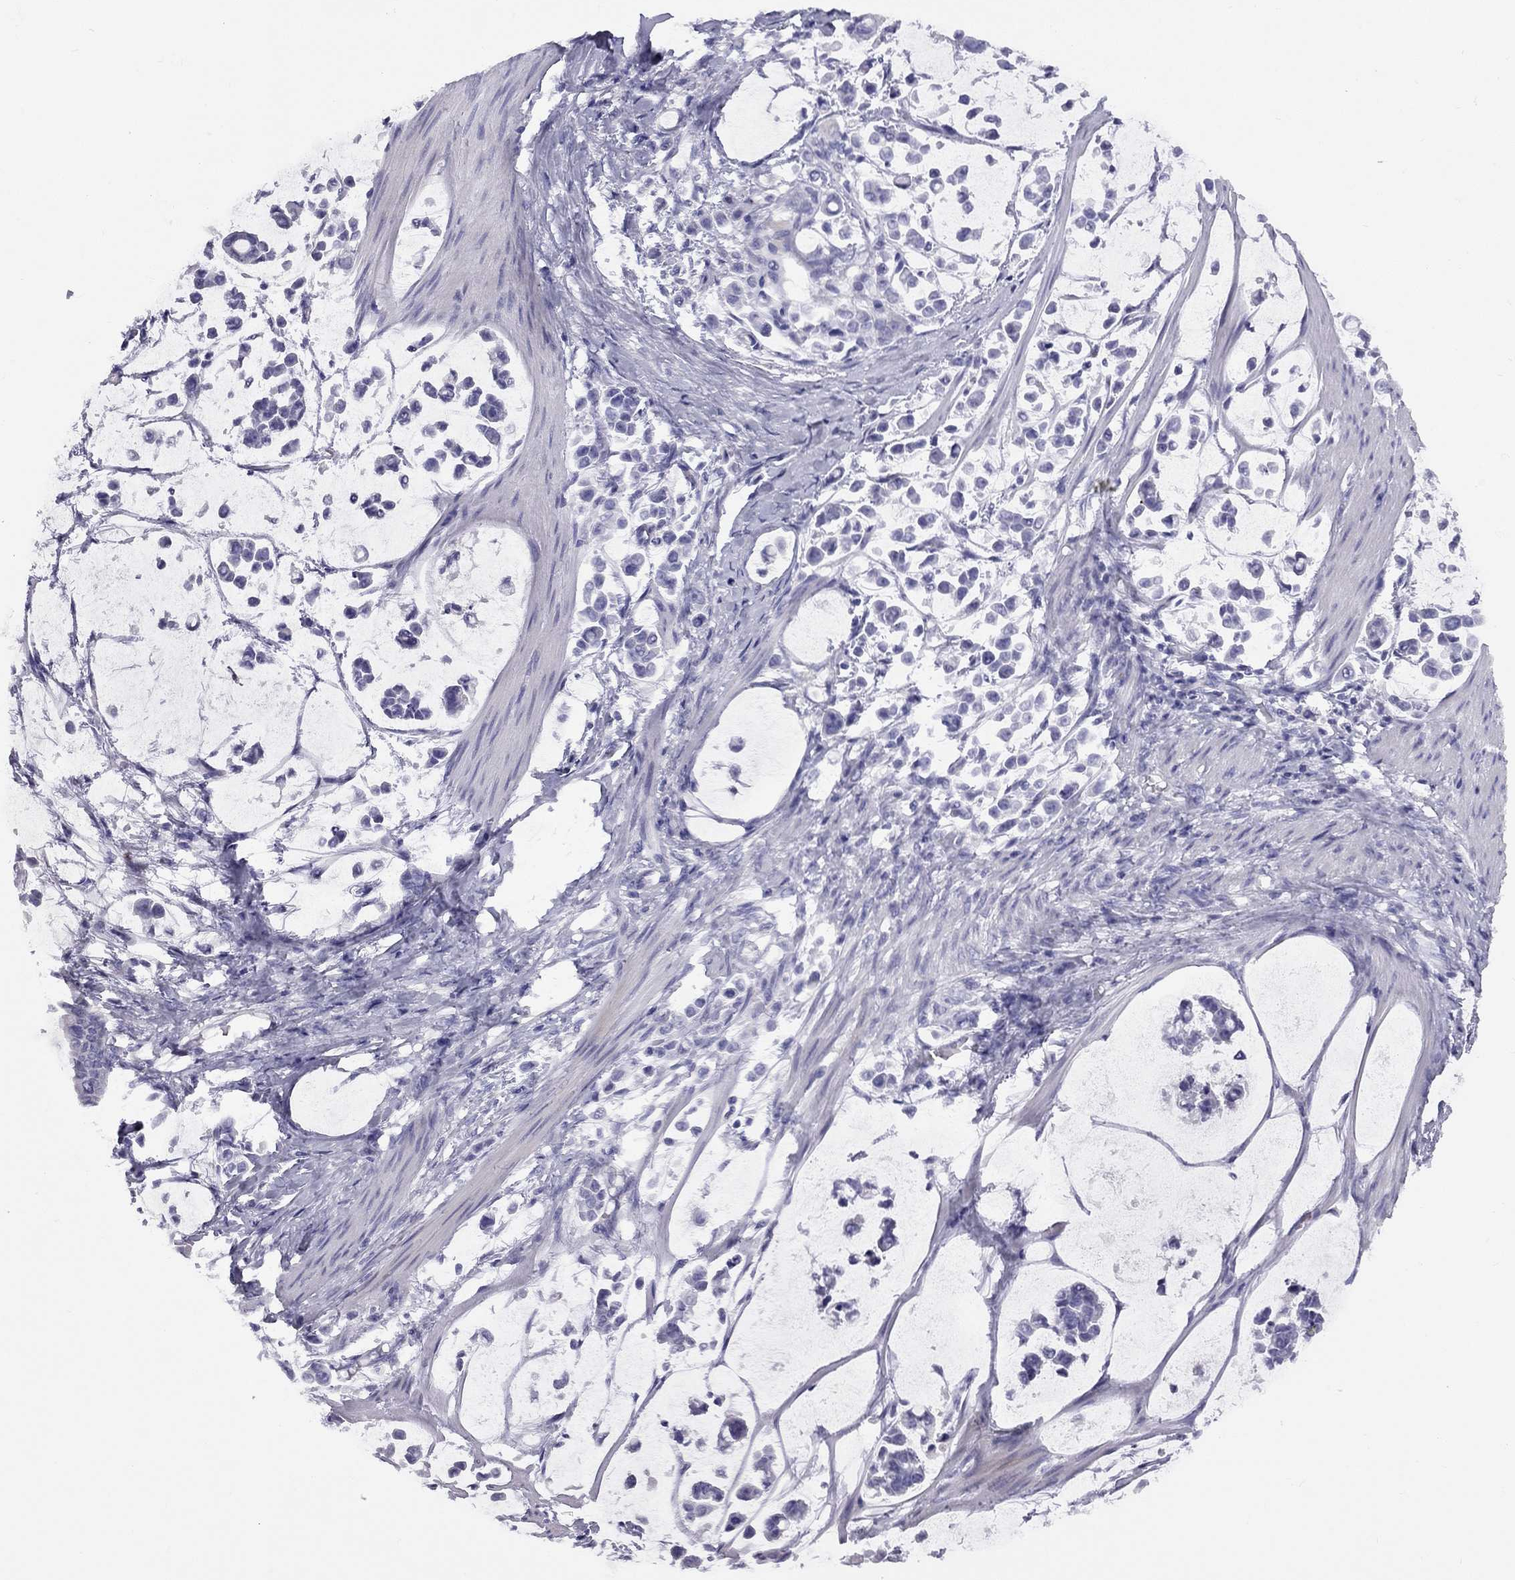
{"staining": {"intensity": "negative", "quantity": "none", "location": "none"}, "tissue": "stomach cancer", "cell_type": "Tumor cells", "image_type": "cancer", "snomed": [{"axis": "morphology", "description": "Adenocarcinoma, NOS"}, {"axis": "topography", "description": "Stomach"}], "caption": "This is an IHC photomicrograph of human stomach cancer (adenocarcinoma). There is no positivity in tumor cells.", "gene": "FSCN3", "patient": {"sex": "male", "age": 82}}